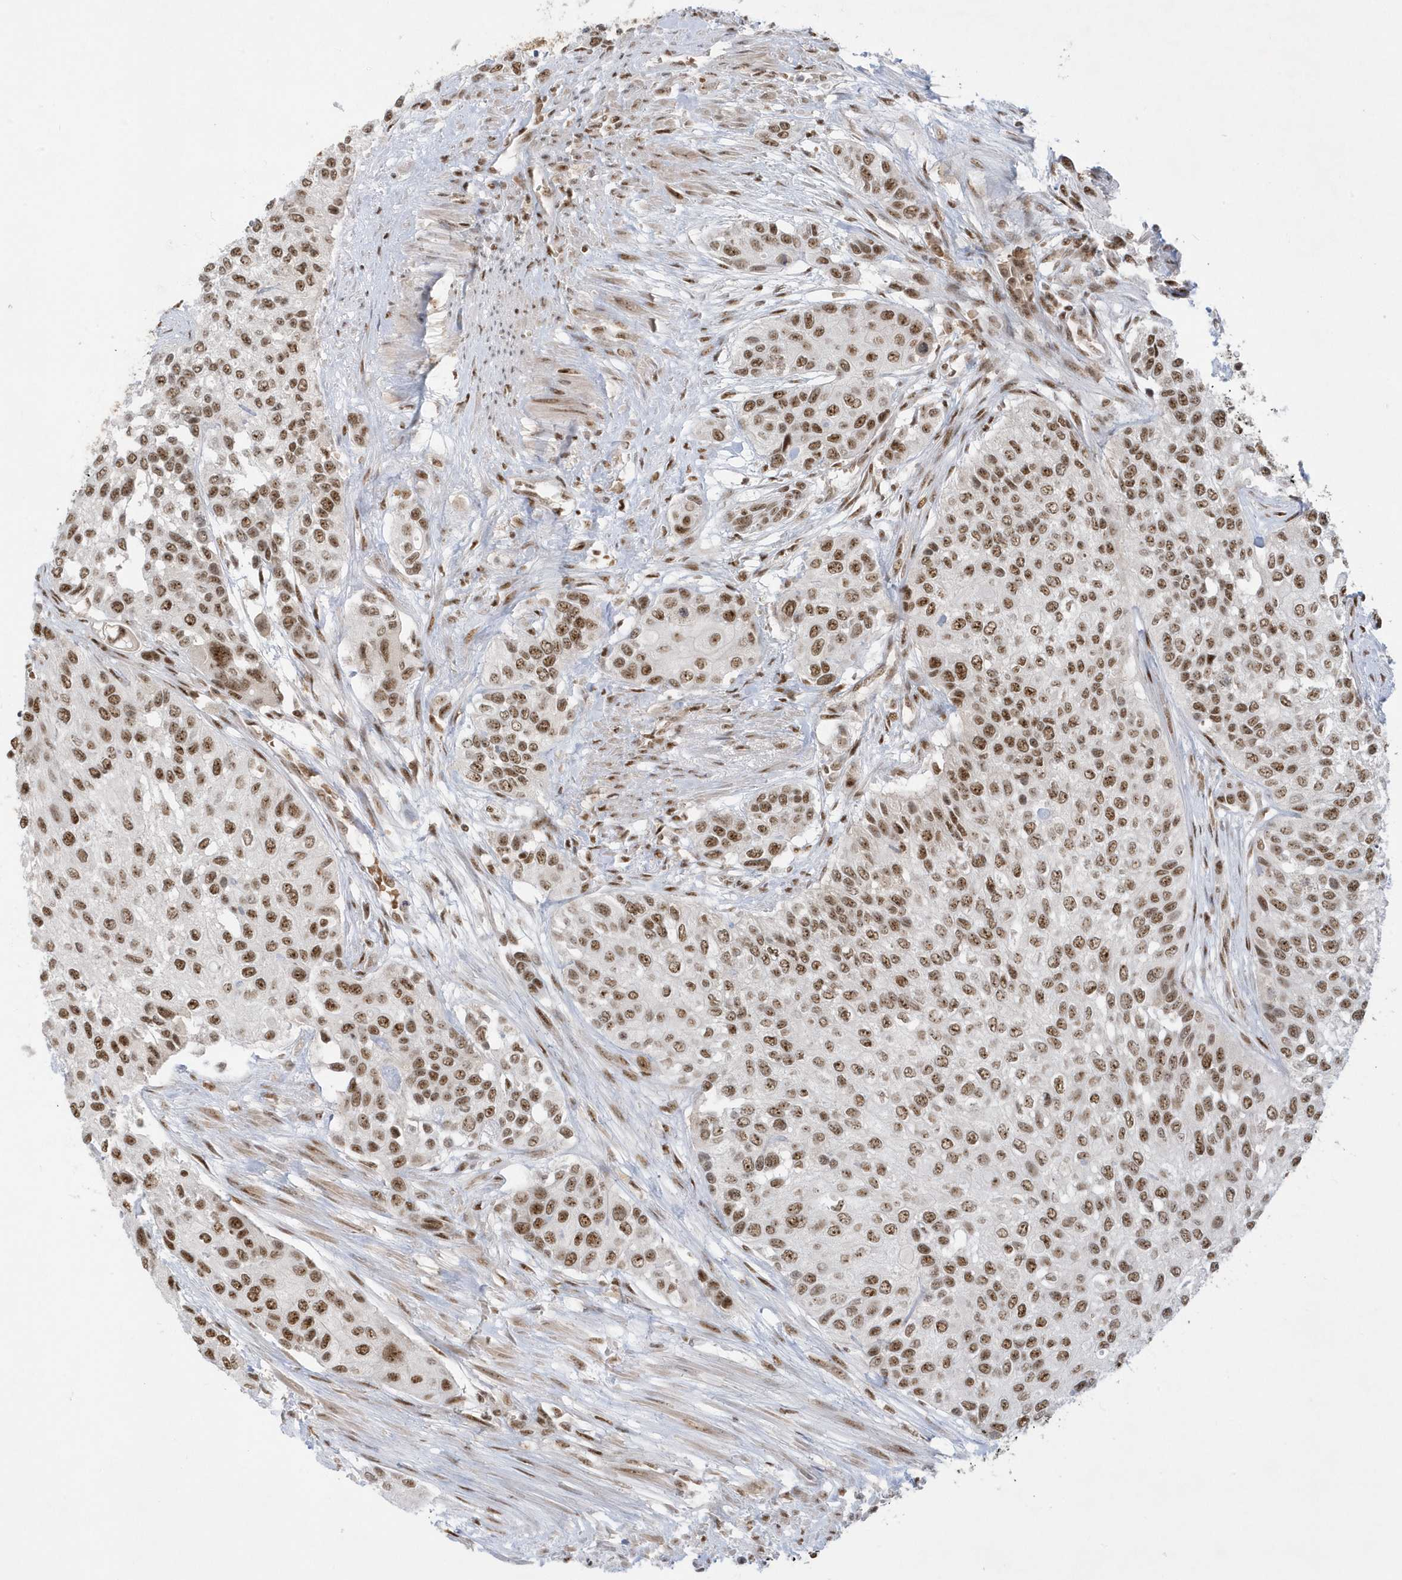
{"staining": {"intensity": "moderate", "quantity": ">75%", "location": "nuclear"}, "tissue": "urothelial cancer", "cell_type": "Tumor cells", "image_type": "cancer", "snomed": [{"axis": "morphology", "description": "Normal tissue, NOS"}, {"axis": "morphology", "description": "Urothelial carcinoma, High grade"}, {"axis": "topography", "description": "Vascular tissue"}, {"axis": "topography", "description": "Urinary bladder"}], "caption": "About >75% of tumor cells in human urothelial cancer demonstrate moderate nuclear protein expression as visualized by brown immunohistochemical staining.", "gene": "PPIL2", "patient": {"sex": "female", "age": 56}}